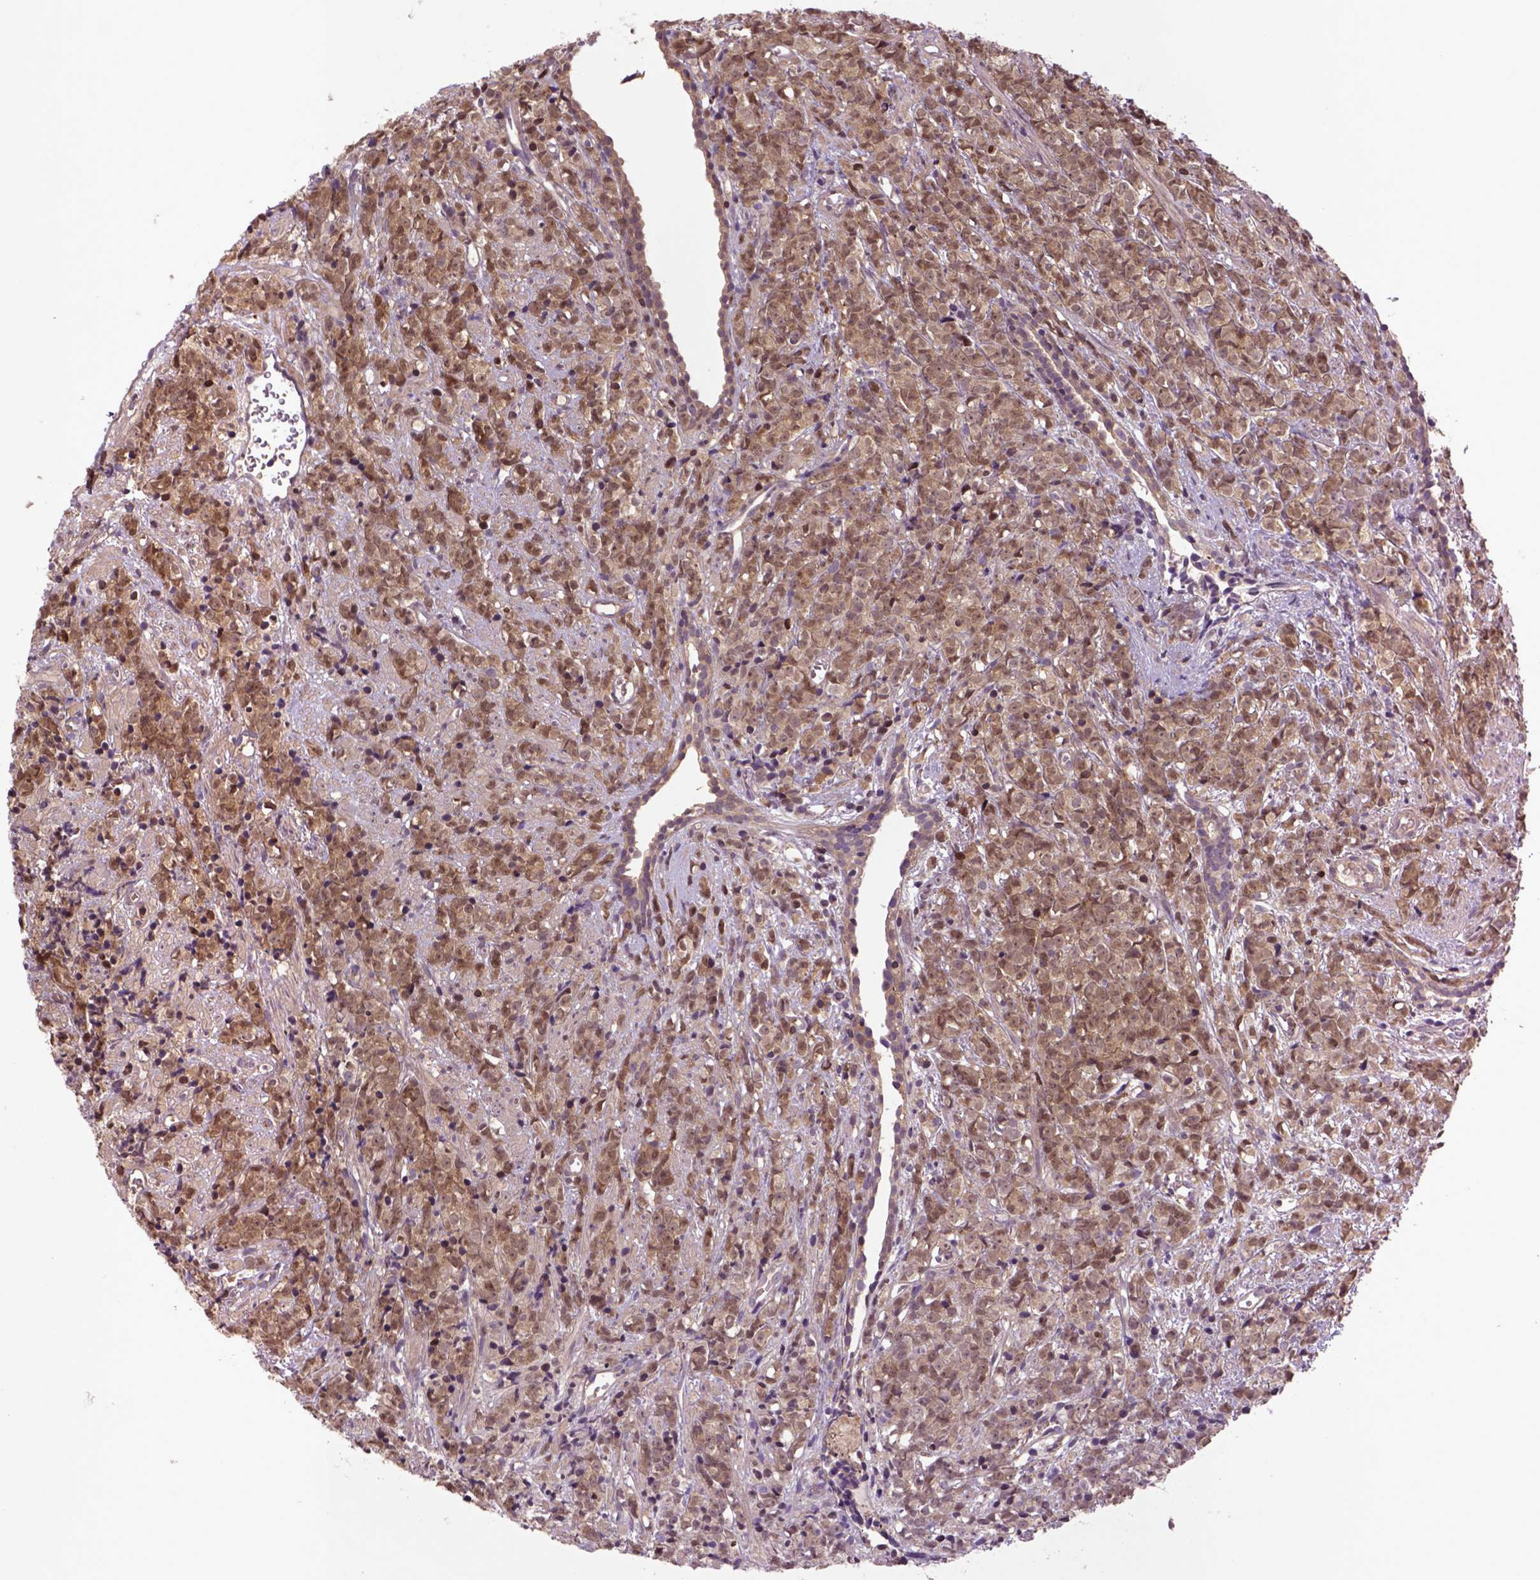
{"staining": {"intensity": "moderate", "quantity": ">75%", "location": "cytoplasmic/membranous,nuclear"}, "tissue": "prostate cancer", "cell_type": "Tumor cells", "image_type": "cancer", "snomed": [{"axis": "morphology", "description": "Adenocarcinoma, High grade"}, {"axis": "topography", "description": "Prostate"}], "caption": "Protein expression analysis of prostate cancer reveals moderate cytoplasmic/membranous and nuclear positivity in approximately >75% of tumor cells.", "gene": "HSPBP1", "patient": {"sex": "male", "age": 81}}